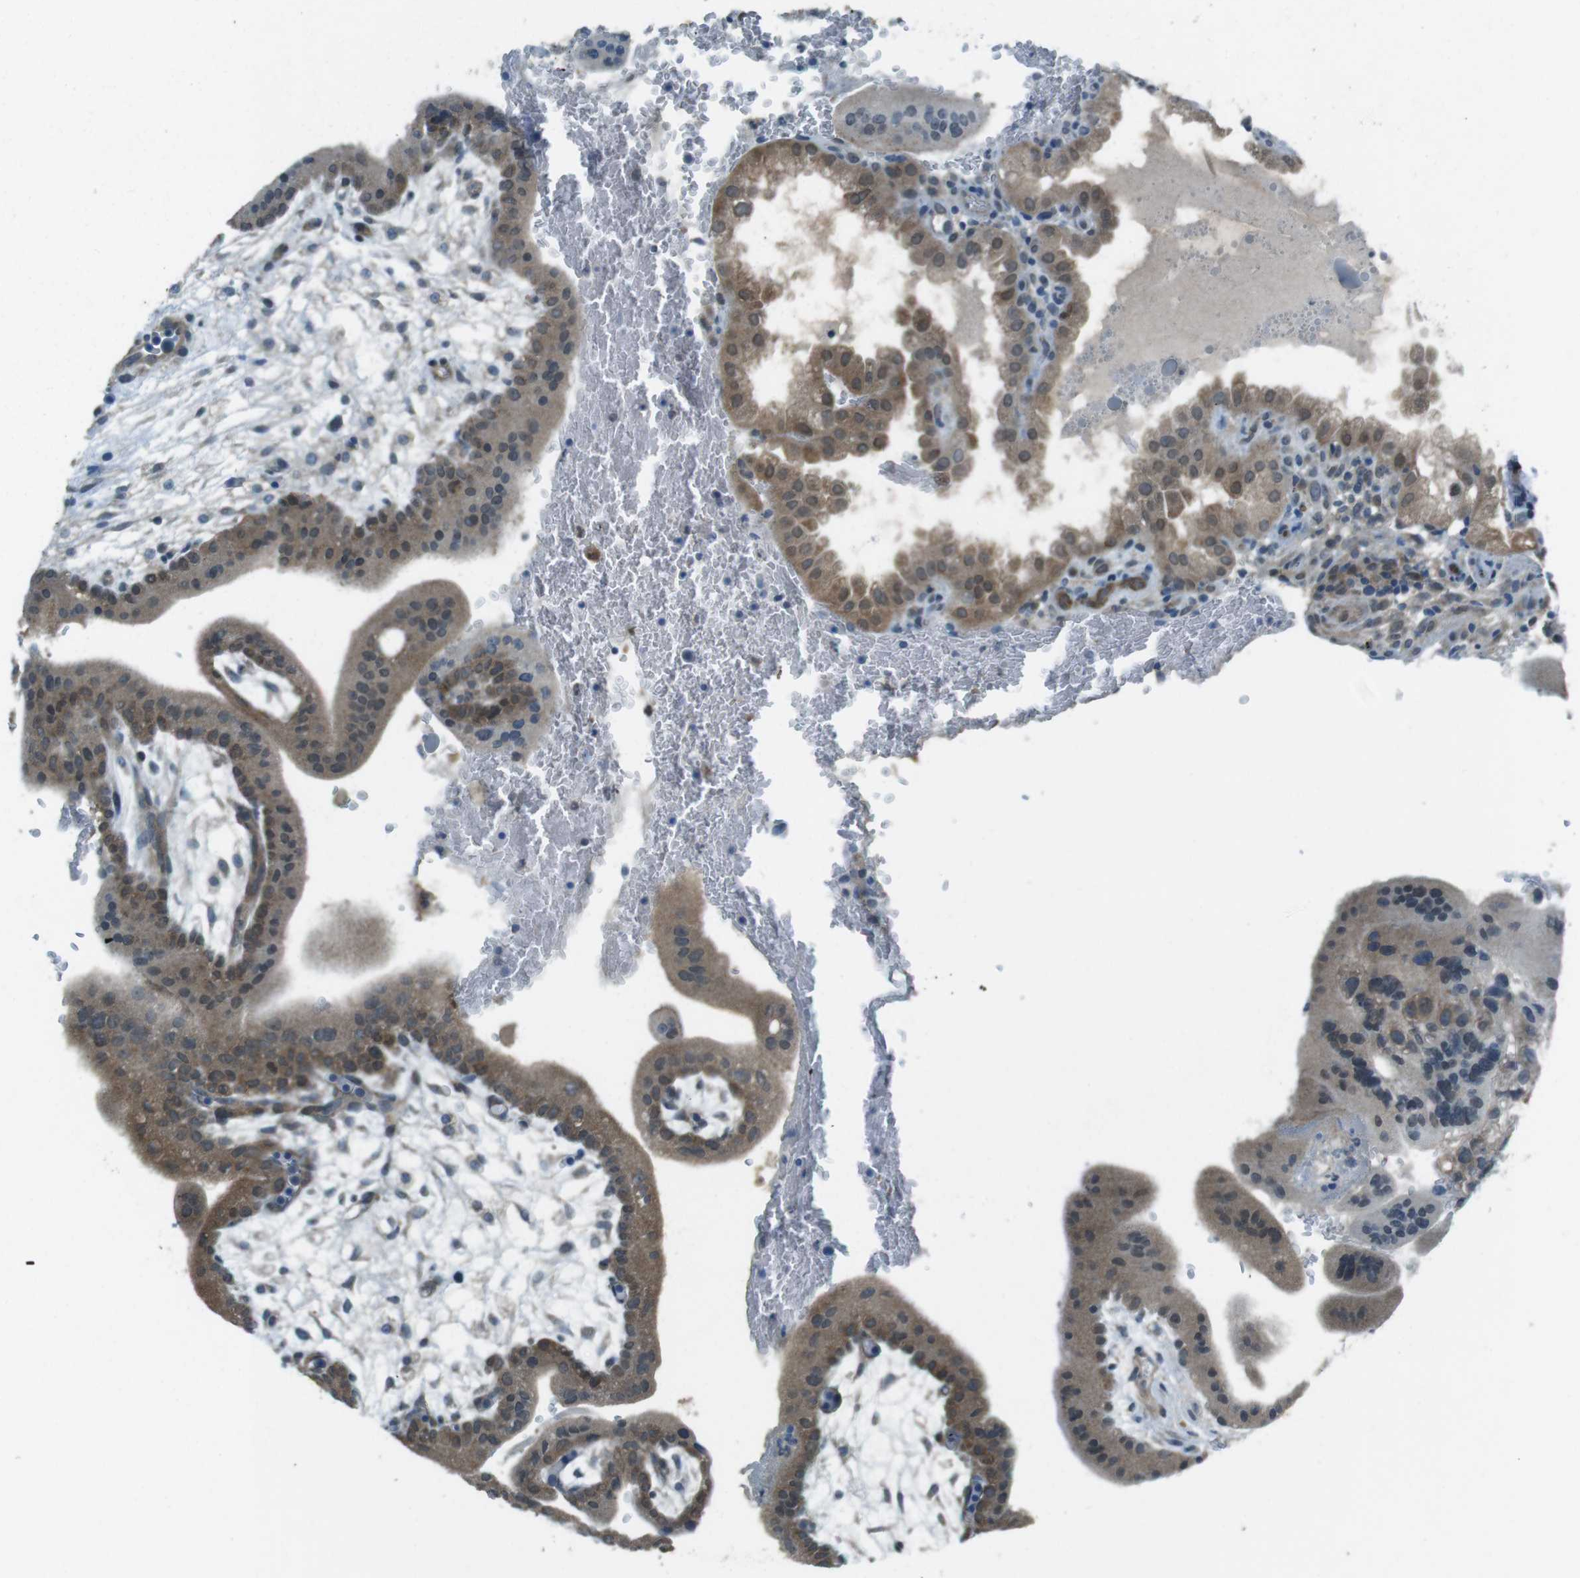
{"staining": {"intensity": "moderate", "quantity": "25%-75%", "location": "cytoplasmic/membranous"}, "tissue": "placenta", "cell_type": "Decidual cells", "image_type": "normal", "snomed": [{"axis": "morphology", "description": "Normal tissue, NOS"}, {"axis": "topography", "description": "Placenta"}], "caption": "Decidual cells exhibit medium levels of moderate cytoplasmic/membranous expression in approximately 25%-75% of cells in unremarkable human placenta. The staining was performed using DAB (3,3'-diaminobenzidine), with brown indicating positive protein expression. Nuclei are stained blue with hematoxylin.", "gene": "MFAP3", "patient": {"sex": "female", "age": 35}}